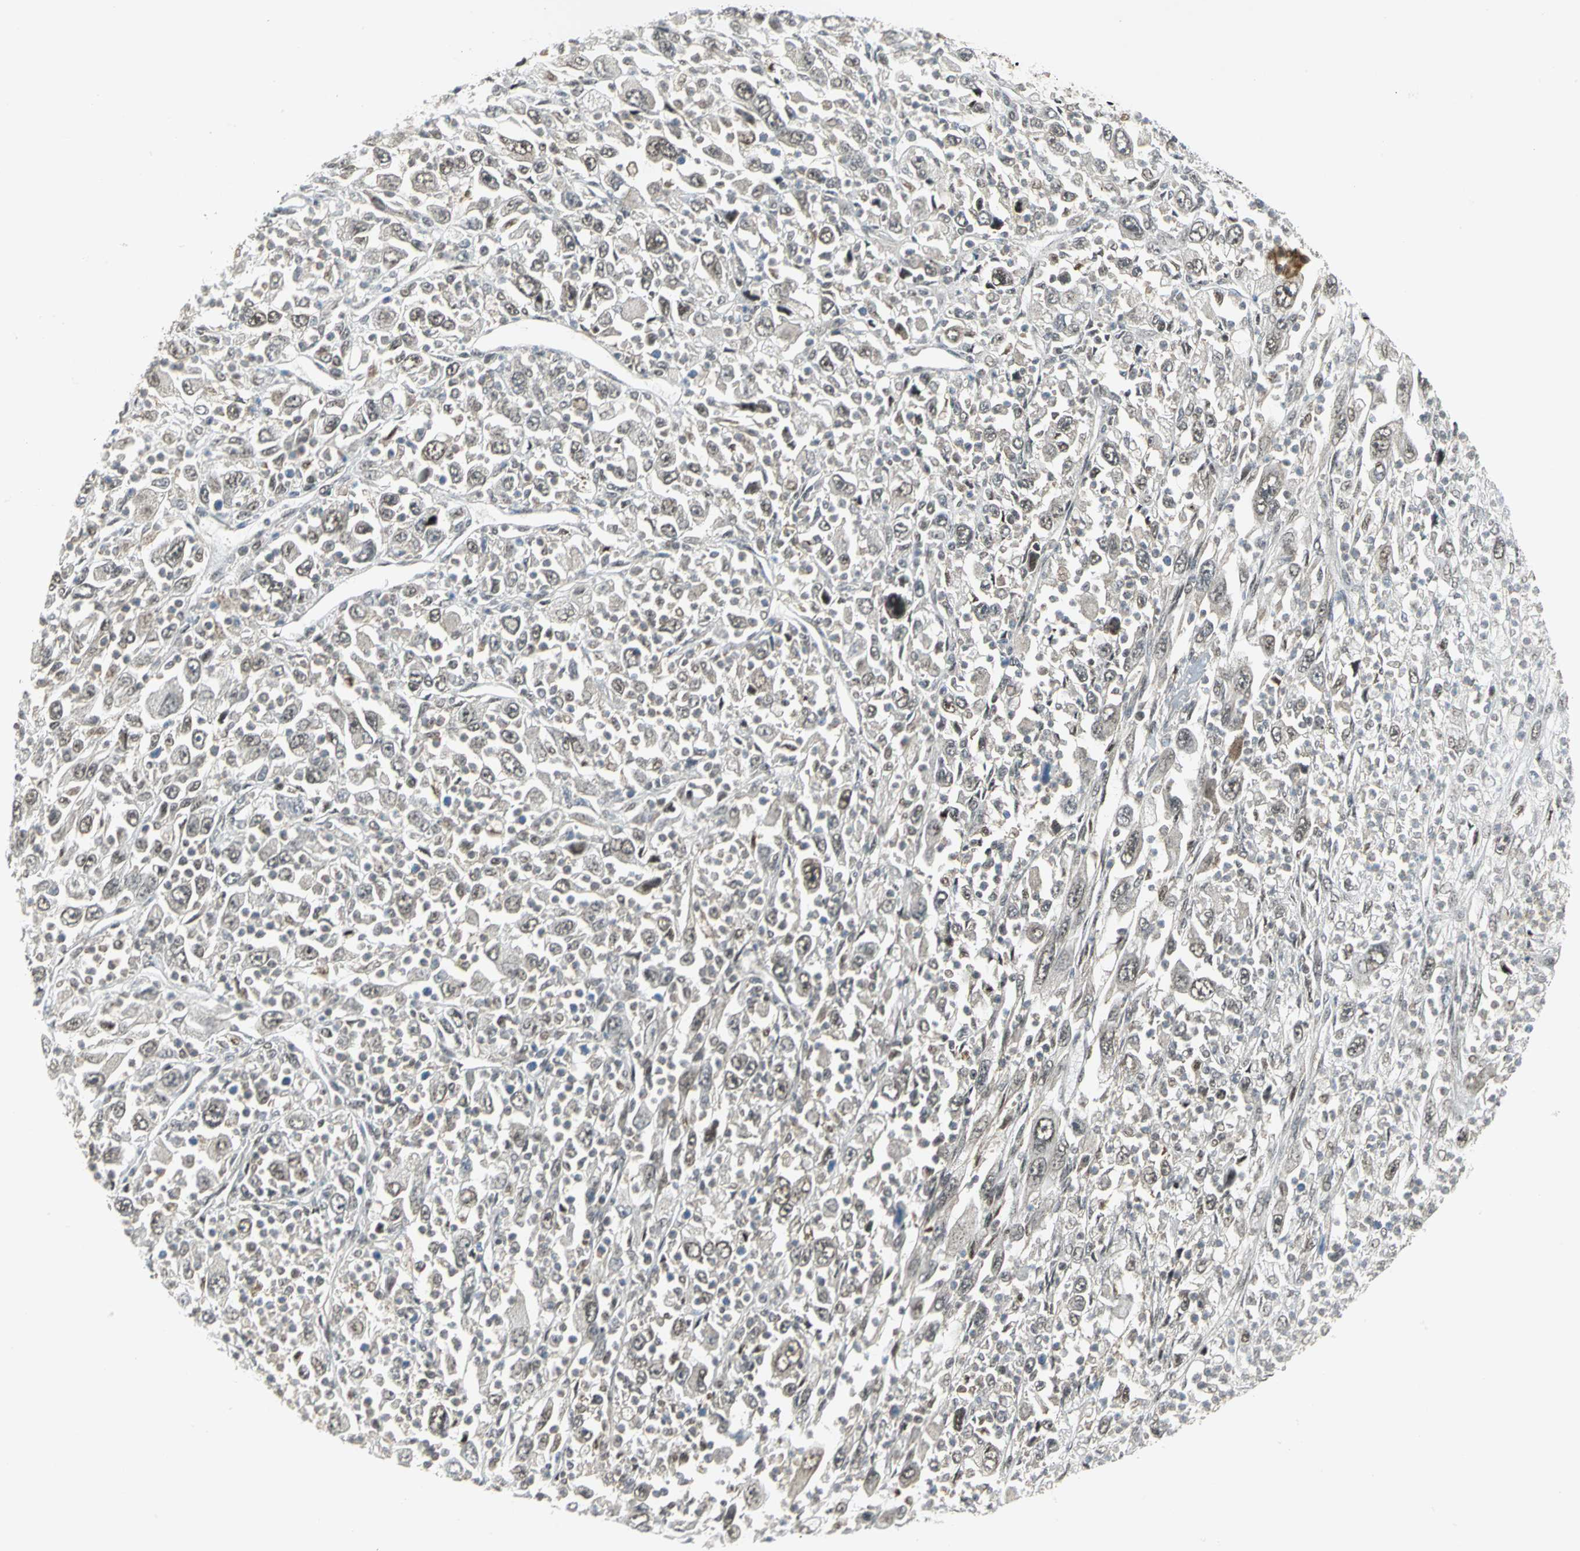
{"staining": {"intensity": "weak", "quantity": "<25%", "location": "nuclear"}, "tissue": "melanoma", "cell_type": "Tumor cells", "image_type": "cancer", "snomed": [{"axis": "morphology", "description": "Malignant melanoma, Metastatic site"}, {"axis": "topography", "description": "Skin"}], "caption": "Tumor cells are negative for protein expression in human malignant melanoma (metastatic site). Brightfield microscopy of immunohistochemistry stained with DAB (3,3'-diaminobenzidine) (brown) and hematoxylin (blue), captured at high magnification.", "gene": "PSMA4", "patient": {"sex": "female", "age": 56}}